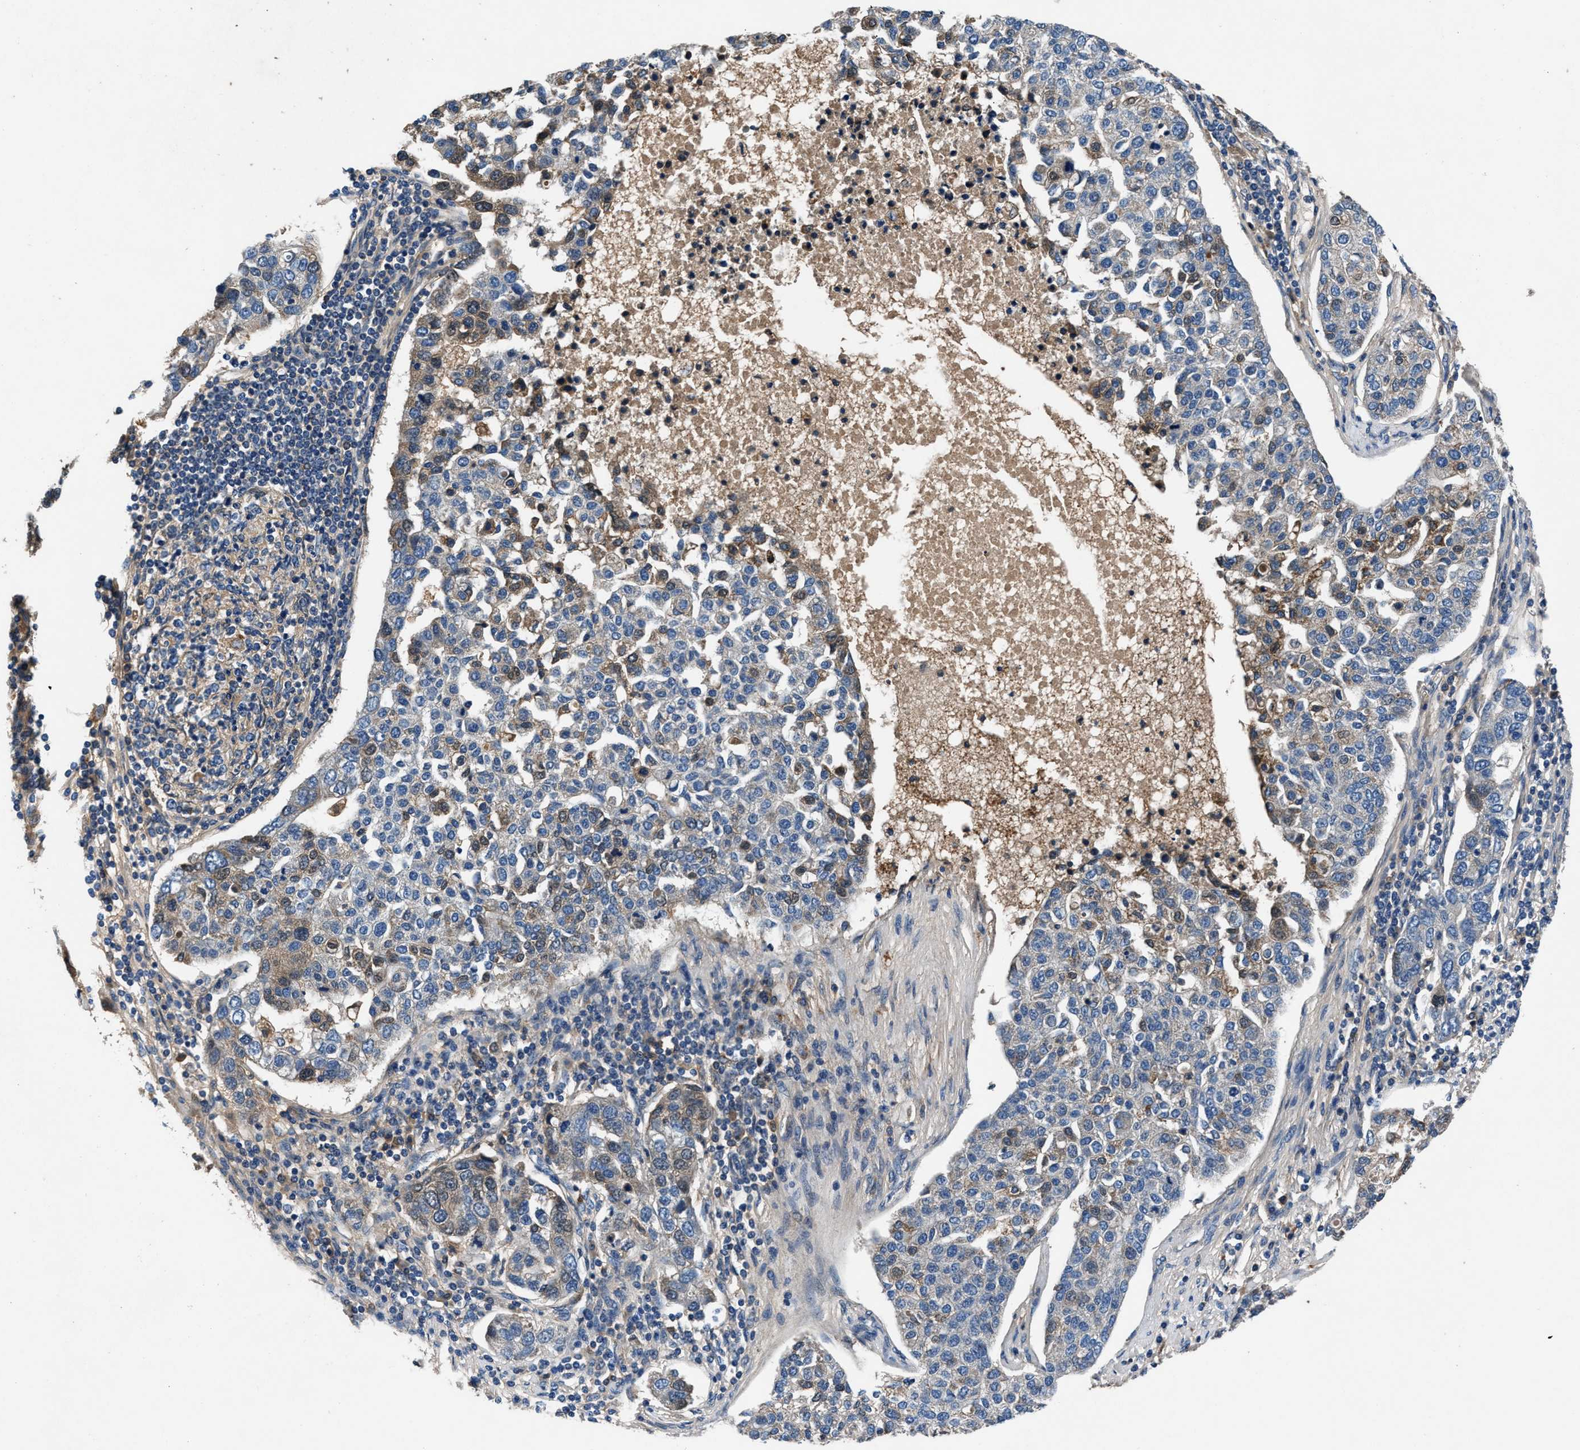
{"staining": {"intensity": "moderate", "quantity": "<25%", "location": "cytoplasmic/membranous"}, "tissue": "pancreatic cancer", "cell_type": "Tumor cells", "image_type": "cancer", "snomed": [{"axis": "morphology", "description": "Adenocarcinoma, NOS"}, {"axis": "topography", "description": "Pancreas"}], "caption": "Pancreatic cancer (adenocarcinoma) tissue shows moderate cytoplasmic/membranous expression in approximately <25% of tumor cells", "gene": "PRXL2C", "patient": {"sex": "female", "age": 61}}